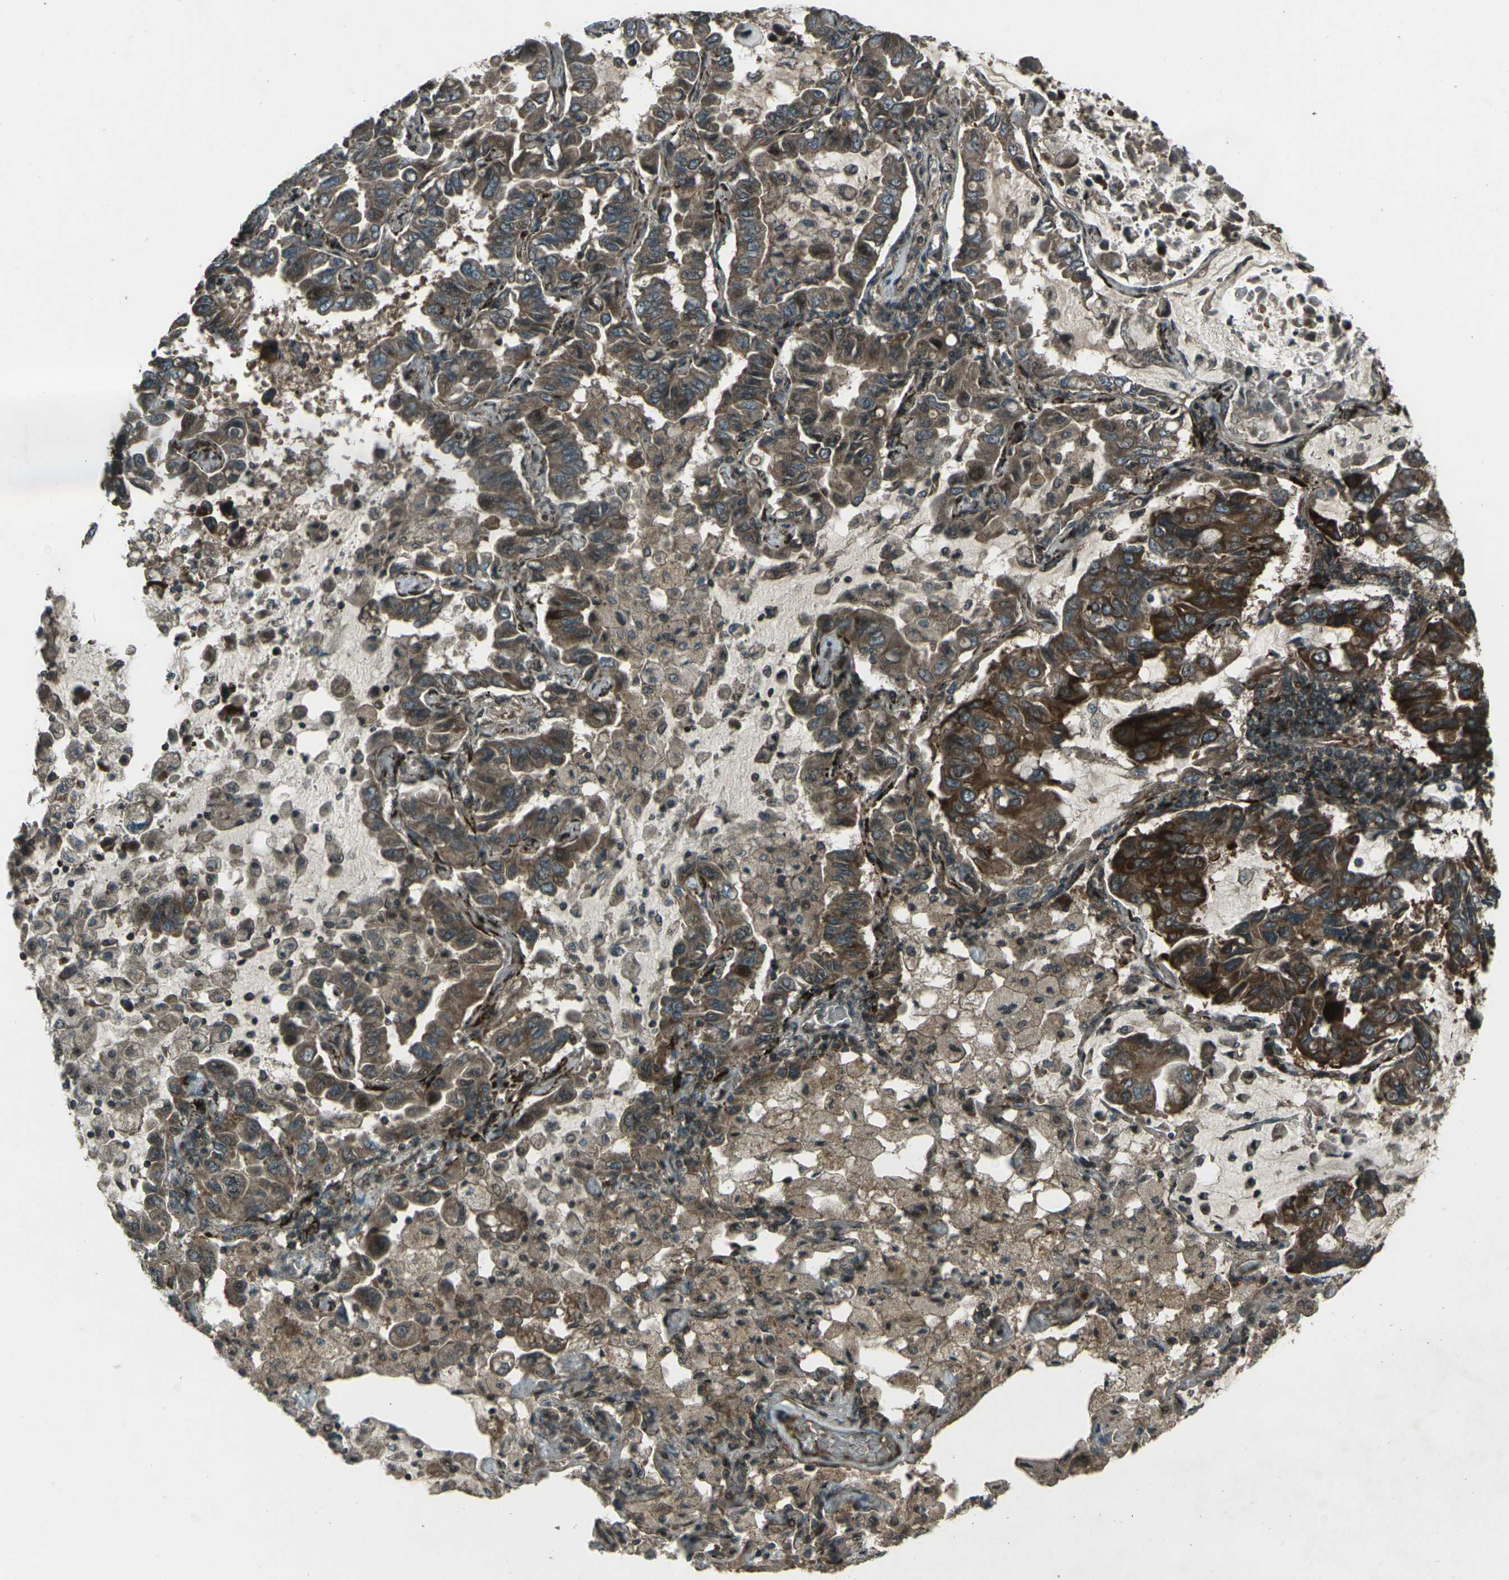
{"staining": {"intensity": "moderate", "quantity": ">75%", "location": "cytoplasmic/membranous"}, "tissue": "lung cancer", "cell_type": "Tumor cells", "image_type": "cancer", "snomed": [{"axis": "morphology", "description": "Adenocarcinoma, NOS"}, {"axis": "topography", "description": "Lung"}], "caption": "The immunohistochemical stain labels moderate cytoplasmic/membranous staining in tumor cells of lung cancer tissue.", "gene": "LSMEM1", "patient": {"sex": "male", "age": 64}}